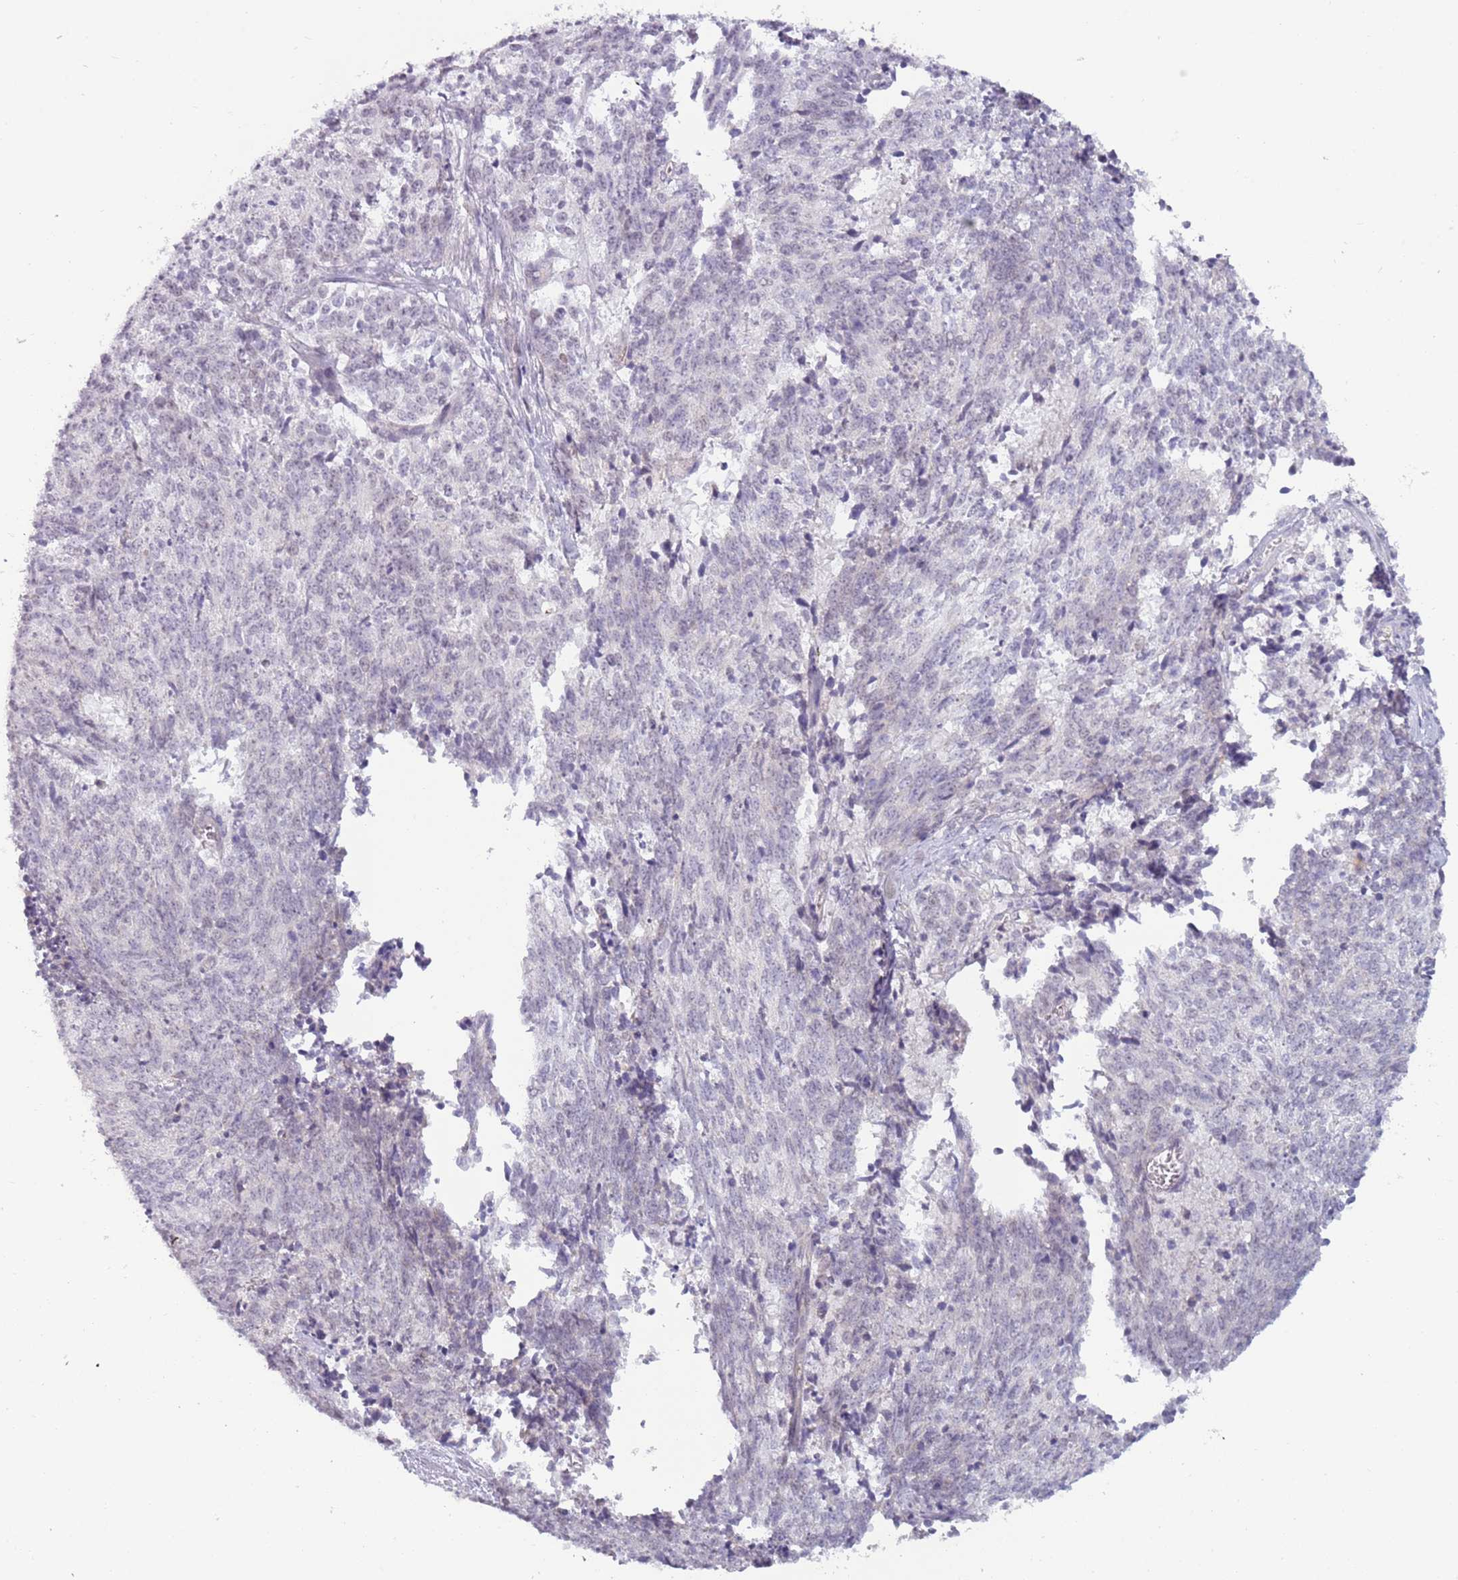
{"staining": {"intensity": "negative", "quantity": "none", "location": "none"}, "tissue": "cervical cancer", "cell_type": "Tumor cells", "image_type": "cancer", "snomed": [{"axis": "morphology", "description": "Squamous cell carcinoma, NOS"}, {"axis": "topography", "description": "Cervix"}], "caption": "The histopathology image displays no staining of tumor cells in cervical cancer.", "gene": "RFX2", "patient": {"sex": "female", "age": 29}}